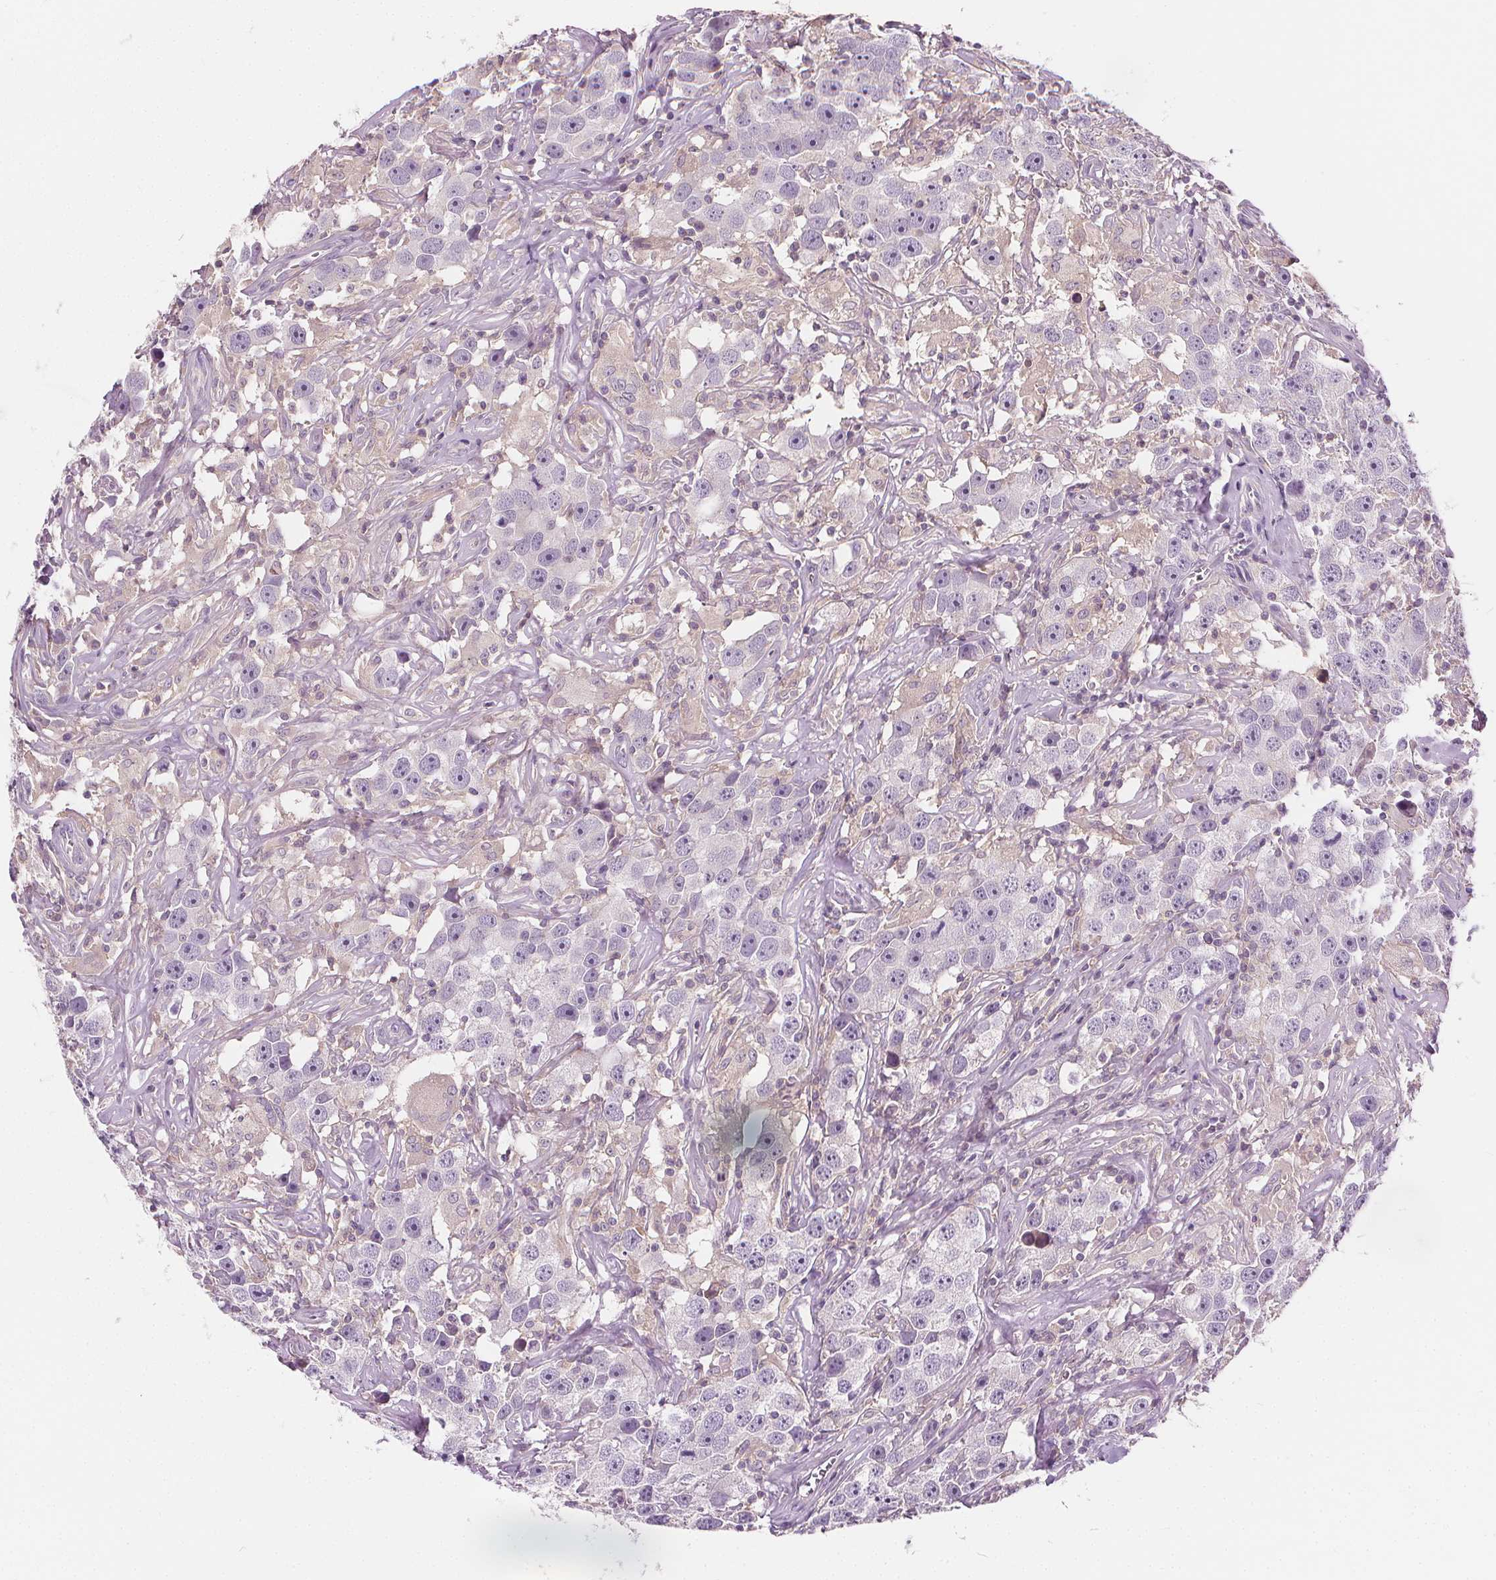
{"staining": {"intensity": "negative", "quantity": "none", "location": "none"}, "tissue": "testis cancer", "cell_type": "Tumor cells", "image_type": "cancer", "snomed": [{"axis": "morphology", "description": "Seminoma, NOS"}, {"axis": "topography", "description": "Testis"}], "caption": "Tumor cells show no significant staining in testis cancer.", "gene": "RAB20", "patient": {"sex": "male", "age": 49}}